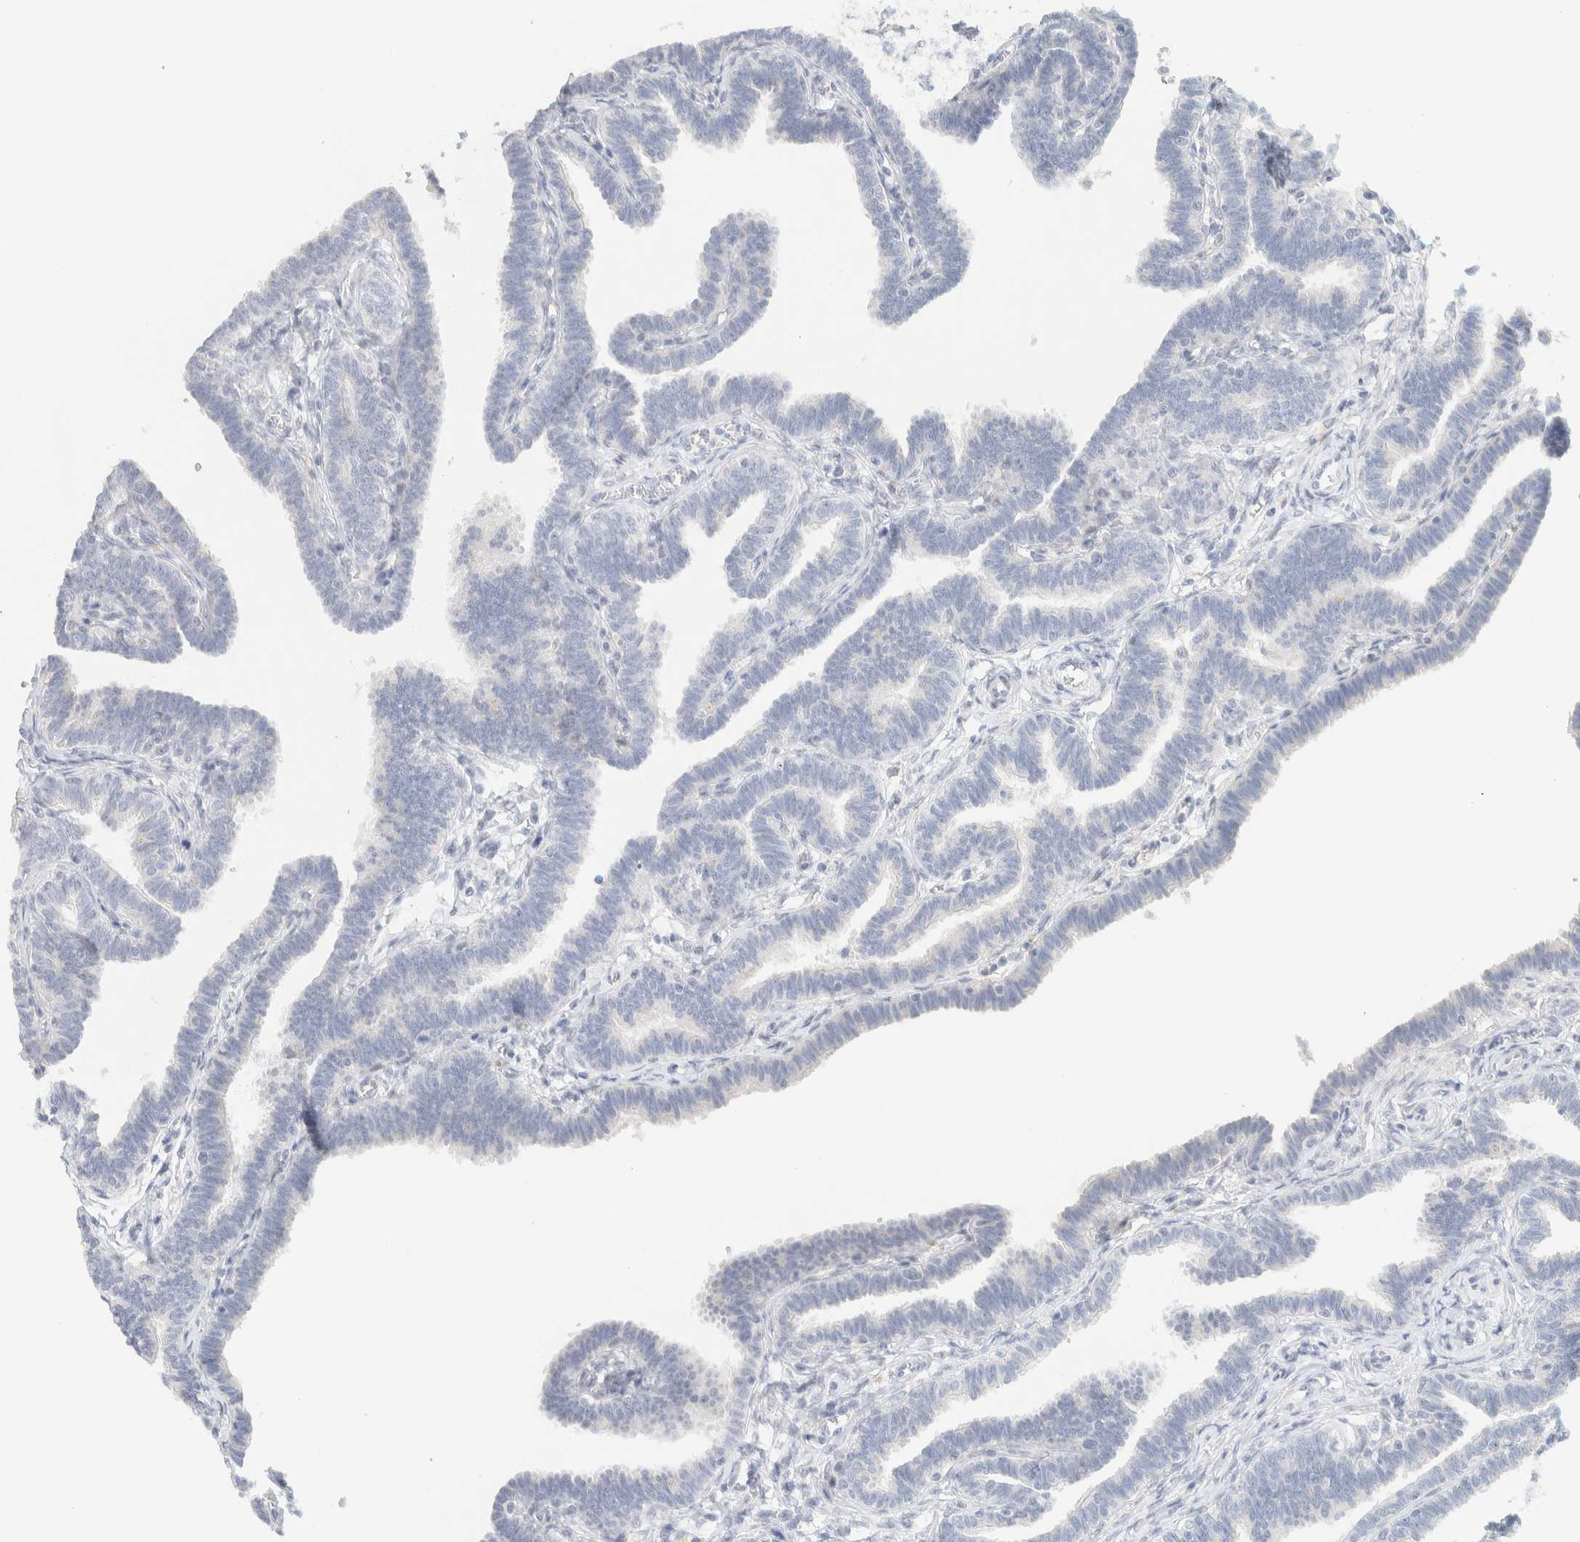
{"staining": {"intensity": "weak", "quantity": "25%-75%", "location": "cytoplasmic/membranous"}, "tissue": "fallopian tube", "cell_type": "Glandular cells", "image_type": "normal", "snomed": [{"axis": "morphology", "description": "Normal tissue, NOS"}, {"axis": "topography", "description": "Fallopian tube"}, {"axis": "topography", "description": "Ovary"}], "caption": "Immunohistochemistry (DAB (3,3'-diaminobenzidine)) staining of normal human fallopian tube exhibits weak cytoplasmic/membranous protein positivity in about 25%-75% of glandular cells. The protein is shown in brown color, while the nuclei are stained blue.", "gene": "SPNS3", "patient": {"sex": "female", "age": 23}}